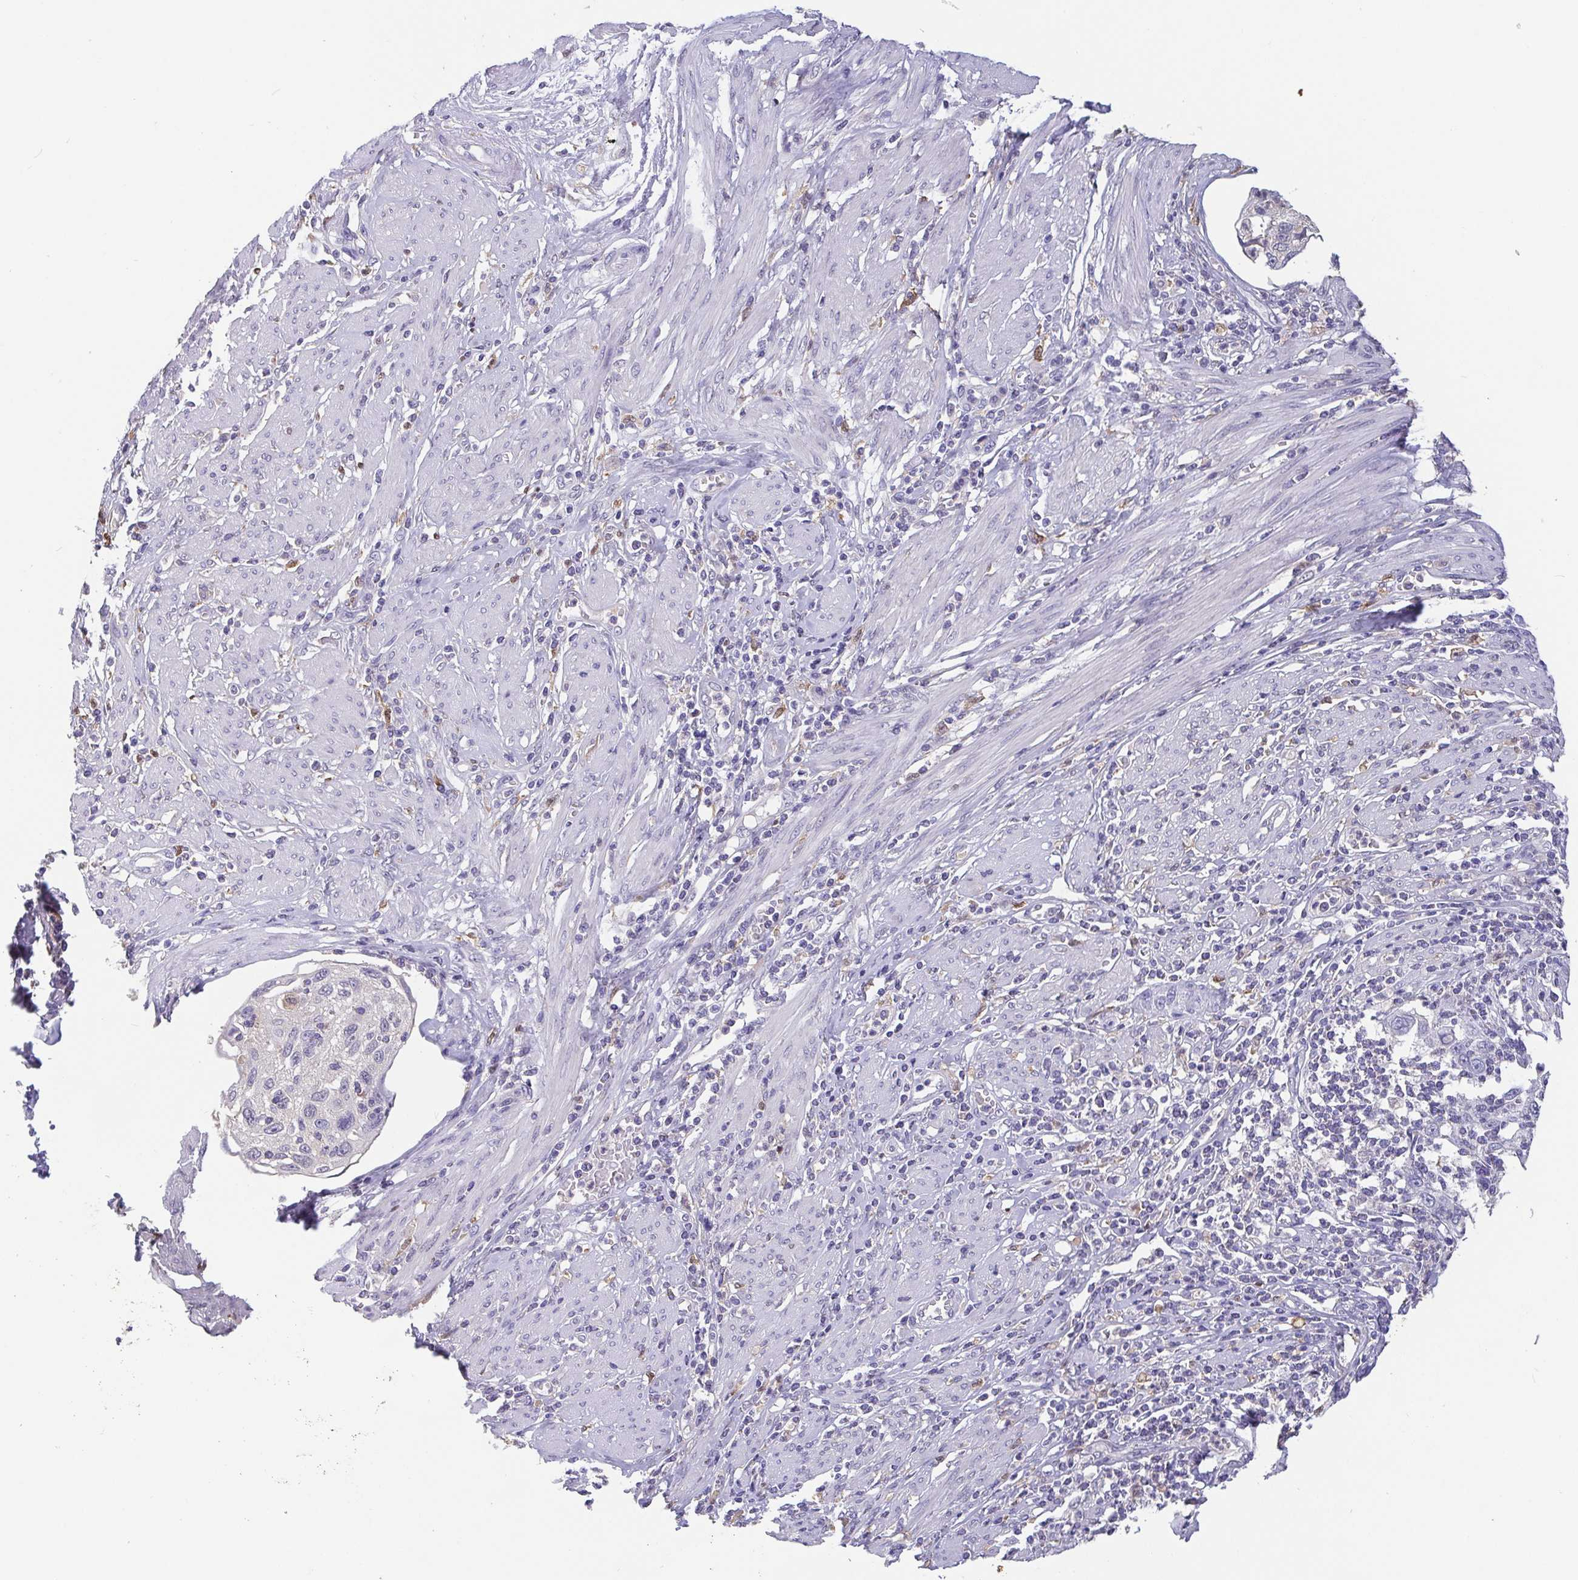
{"staining": {"intensity": "weak", "quantity": "<25%", "location": "cytoplasmic/membranous"}, "tissue": "cervical cancer", "cell_type": "Tumor cells", "image_type": "cancer", "snomed": [{"axis": "morphology", "description": "Squamous cell carcinoma, NOS"}, {"axis": "topography", "description": "Cervix"}], "caption": "A high-resolution micrograph shows immunohistochemistry staining of cervical cancer, which demonstrates no significant positivity in tumor cells.", "gene": "IDH1", "patient": {"sex": "female", "age": 70}}